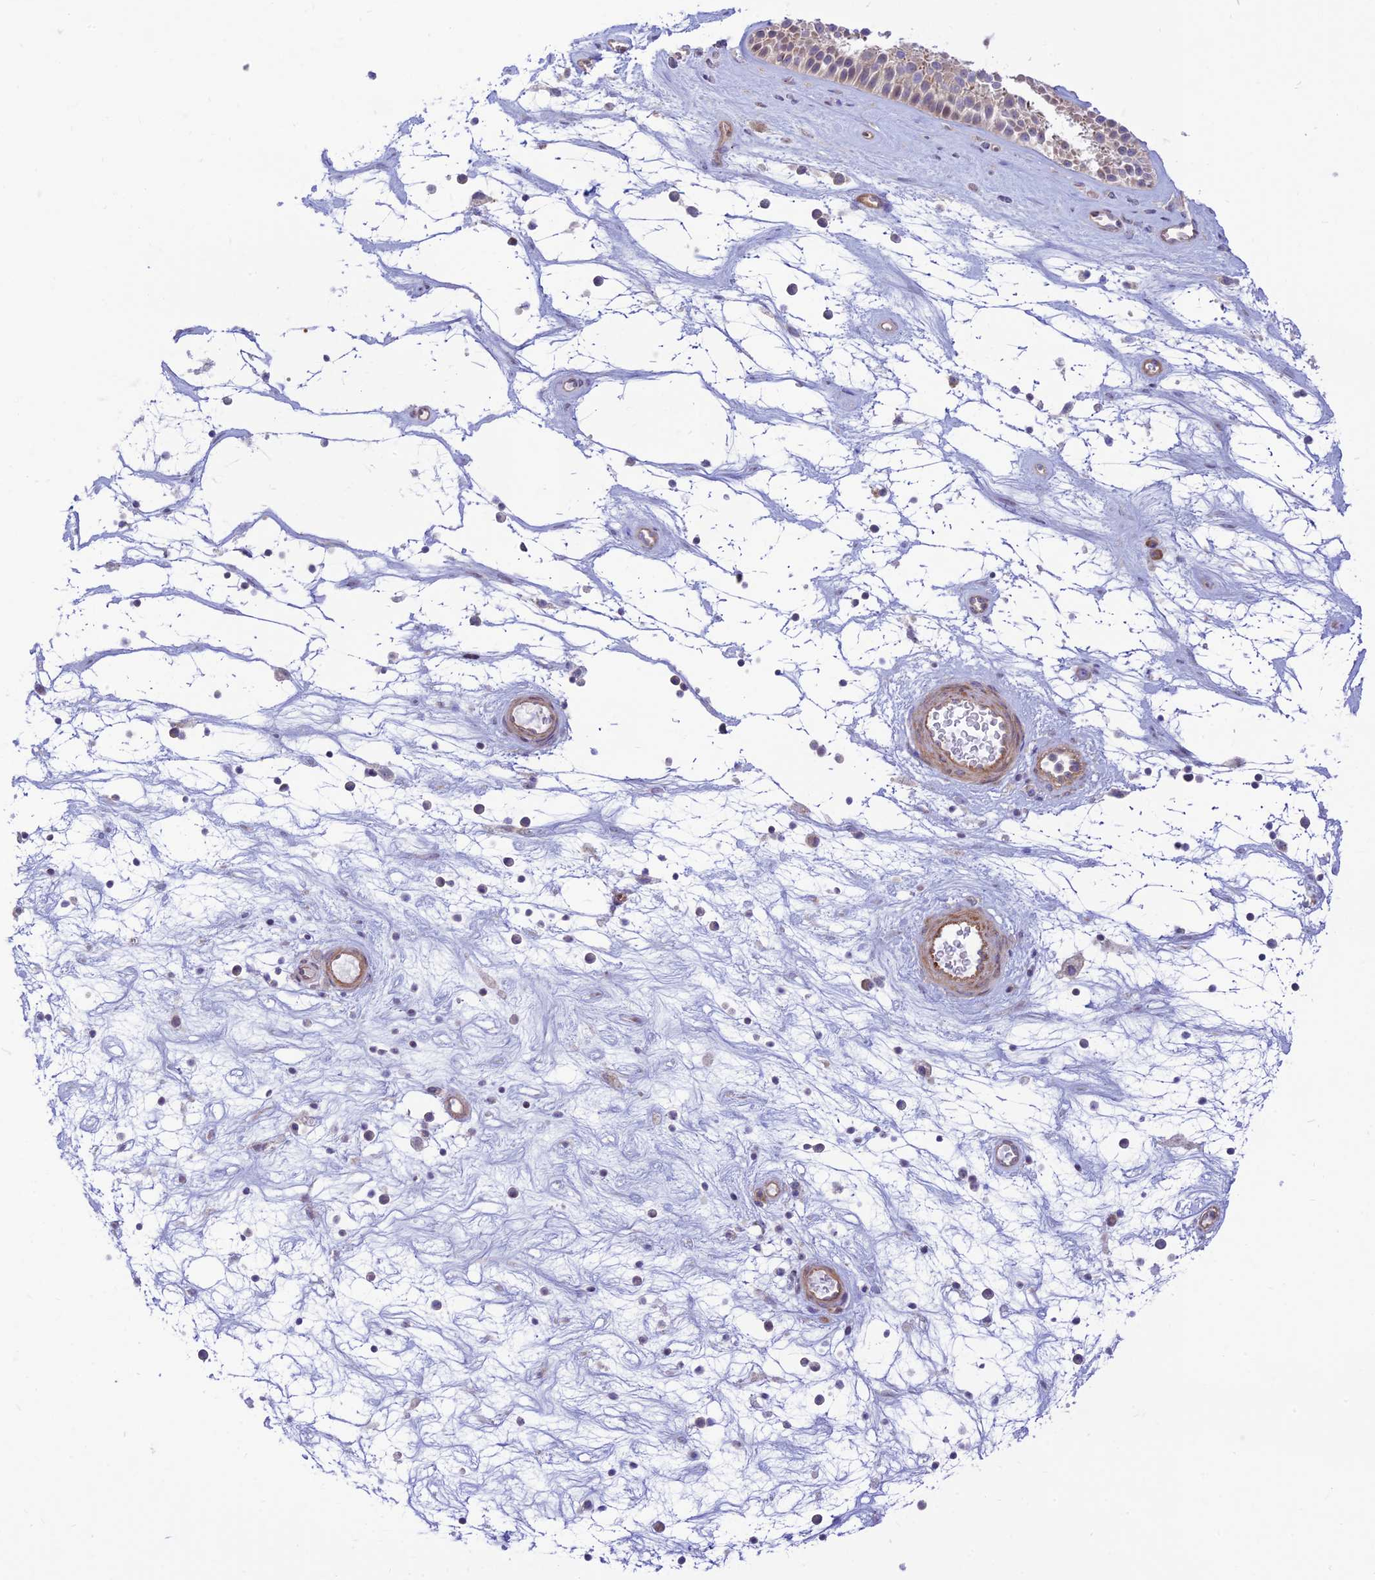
{"staining": {"intensity": "moderate", "quantity": "25%-75%", "location": "cytoplasmic/membranous"}, "tissue": "nasopharynx", "cell_type": "Respiratory epithelial cells", "image_type": "normal", "snomed": [{"axis": "morphology", "description": "Normal tissue, NOS"}, {"axis": "topography", "description": "Nasopharynx"}], "caption": "Protein analysis of unremarkable nasopharynx exhibits moderate cytoplasmic/membranous positivity in about 25%-75% of respiratory epithelial cells. (DAB (3,3'-diaminobenzidine) IHC, brown staining for protein, blue staining for nuclei).", "gene": "KCNAB1", "patient": {"sex": "male", "age": 64}}